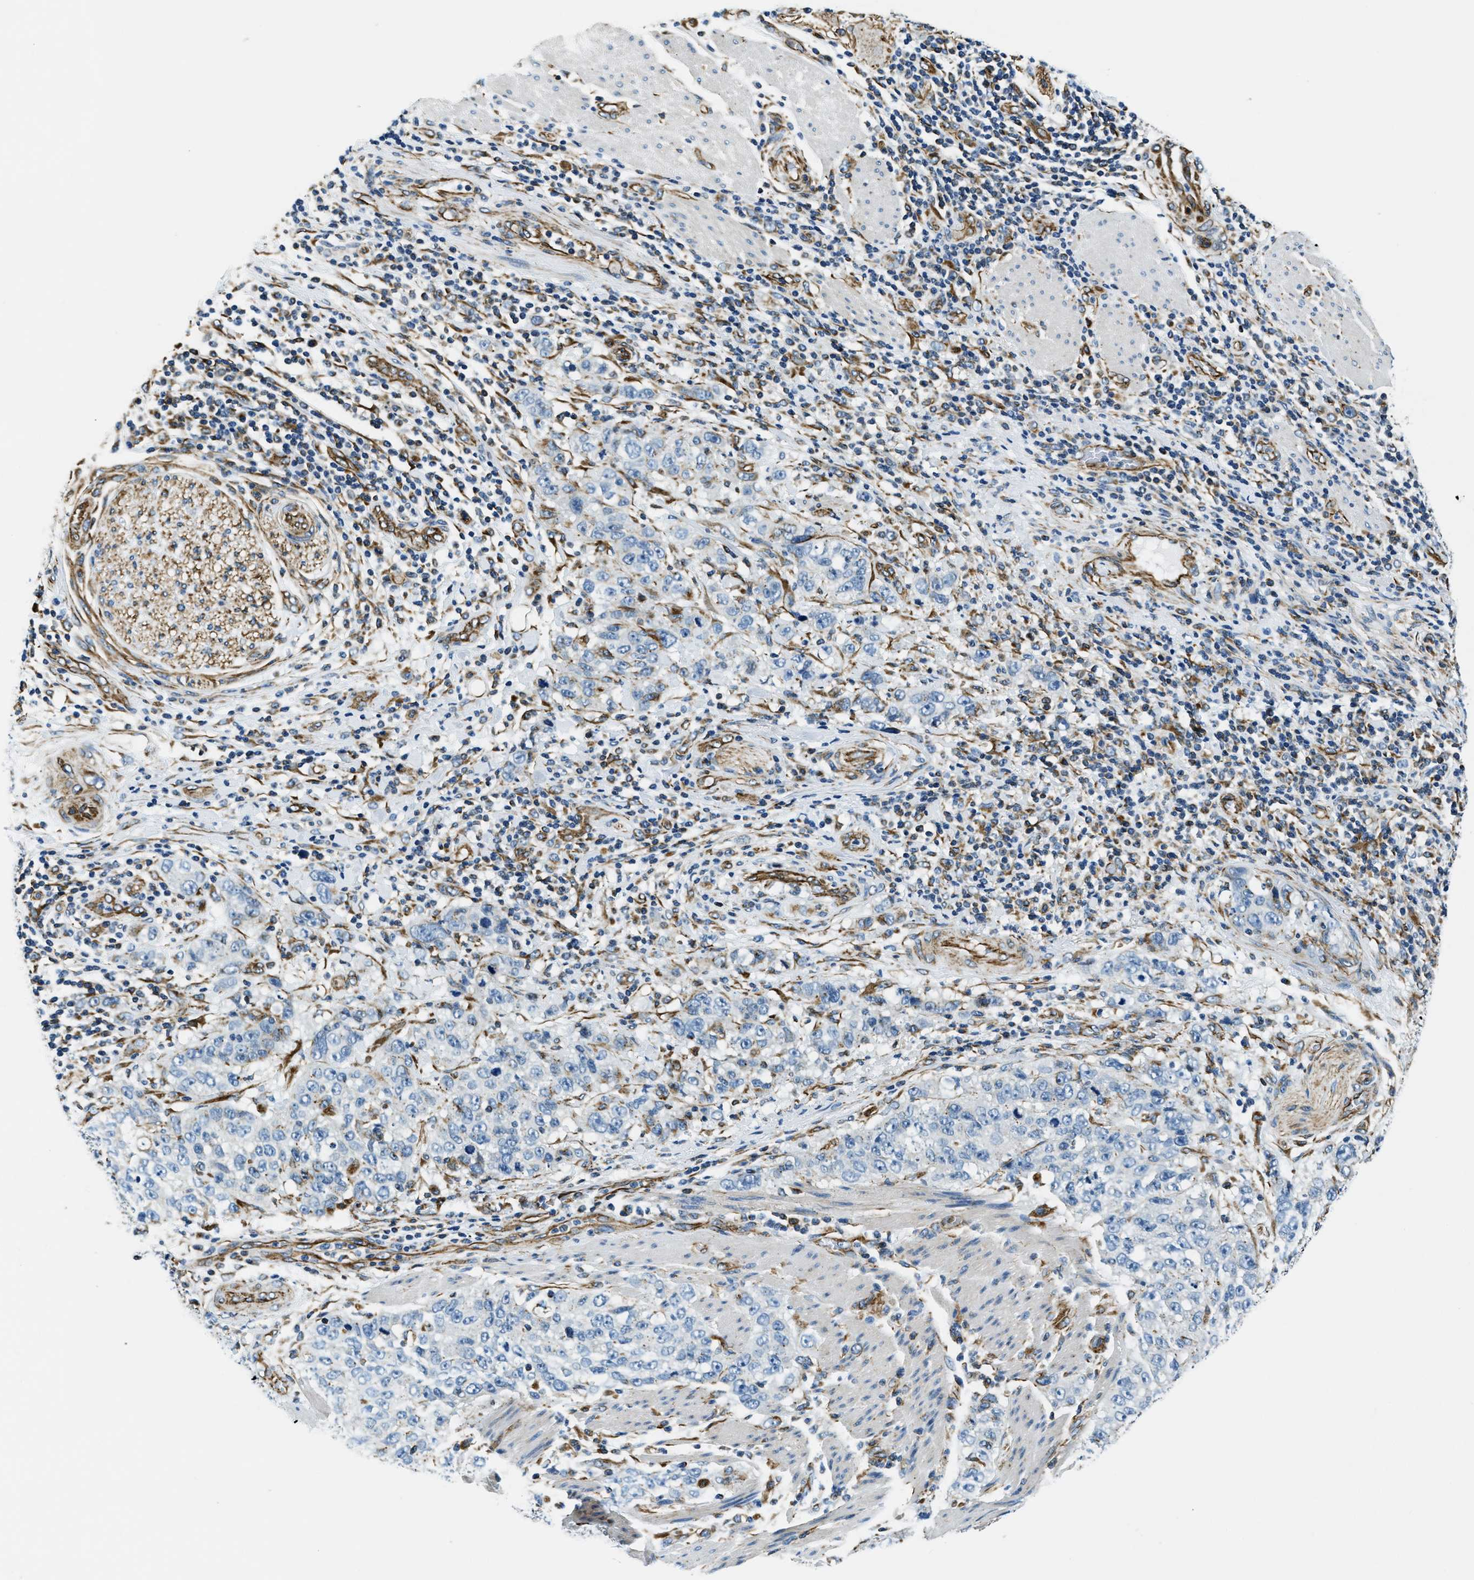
{"staining": {"intensity": "negative", "quantity": "none", "location": "none"}, "tissue": "stomach cancer", "cell_type": "Tumor cells", "image_type": "cancer", "snomed": [{"axis": "morphology", "description": "Adenocarcinoma, NOS"}, {"axis": "topography", "description": "Stomach"}], "caption": "Tumor cells show no significant protein positivity in stomach cancer. (Brightfield microscopy of DAB IHC at high magnification).", "gene": "GNS", "patient": {"sex": "male", "age": 48}}